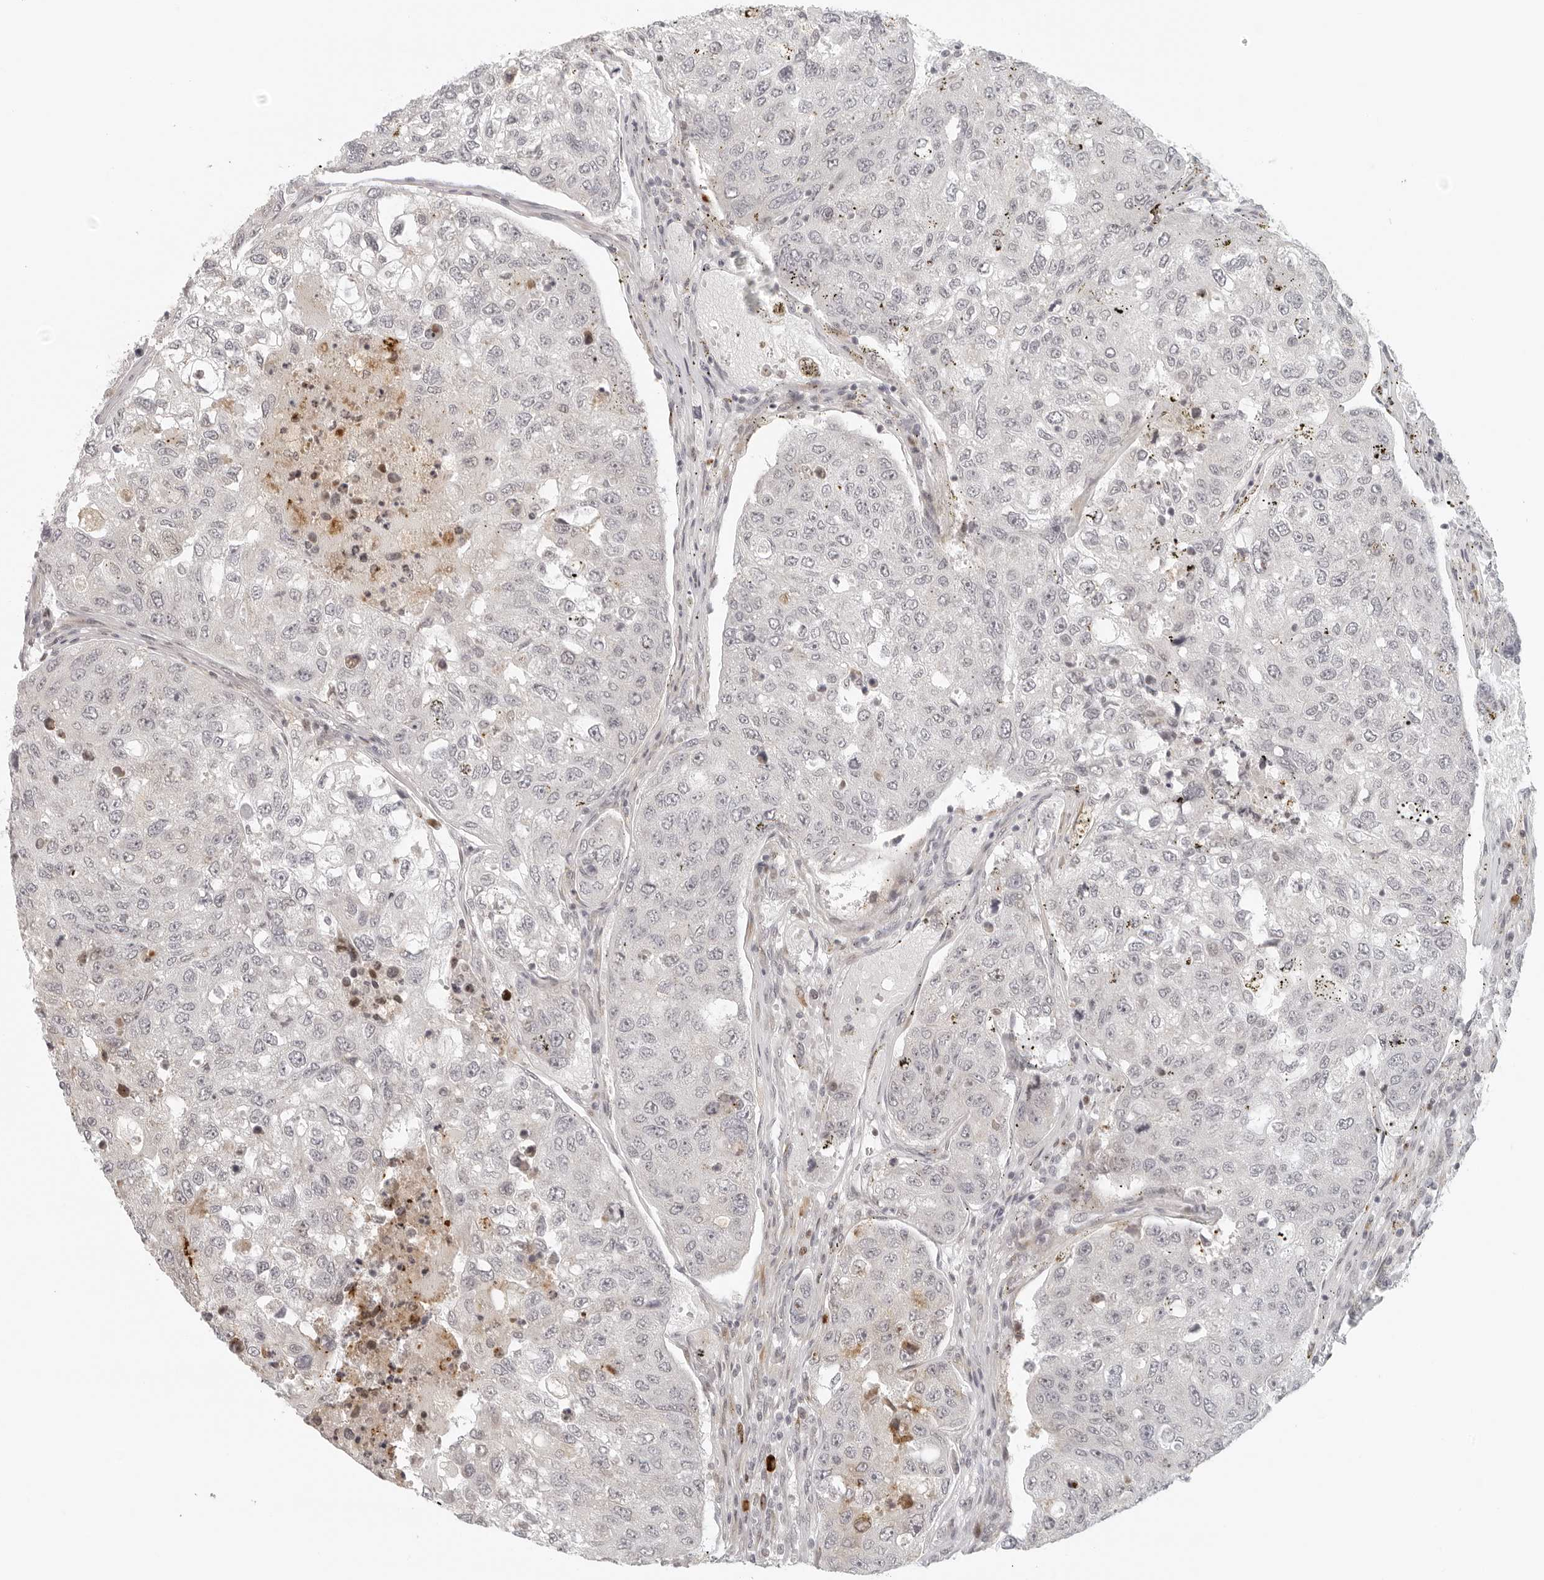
{"staining": {"intensity": "negative", "quantity": "none", "location": "none"}, "tissue": "urothelial cancer", "cell_type": "Tumor cells", "image_type": "cancer", "snomed": [{"axis": "morphology", "description": "Urothelial carcinoma, High grade"}, {"axis": "topography", "description": "Lymph node"}, {"axis": "topography", "description": "Urinary bladder"}], "caption": "DAB immunohistochemical staining of human urothelial cancer shows no significant expression in tumor cells.", "gene": "ZNF678", "patient": {"sex": "male", "age": 51}}